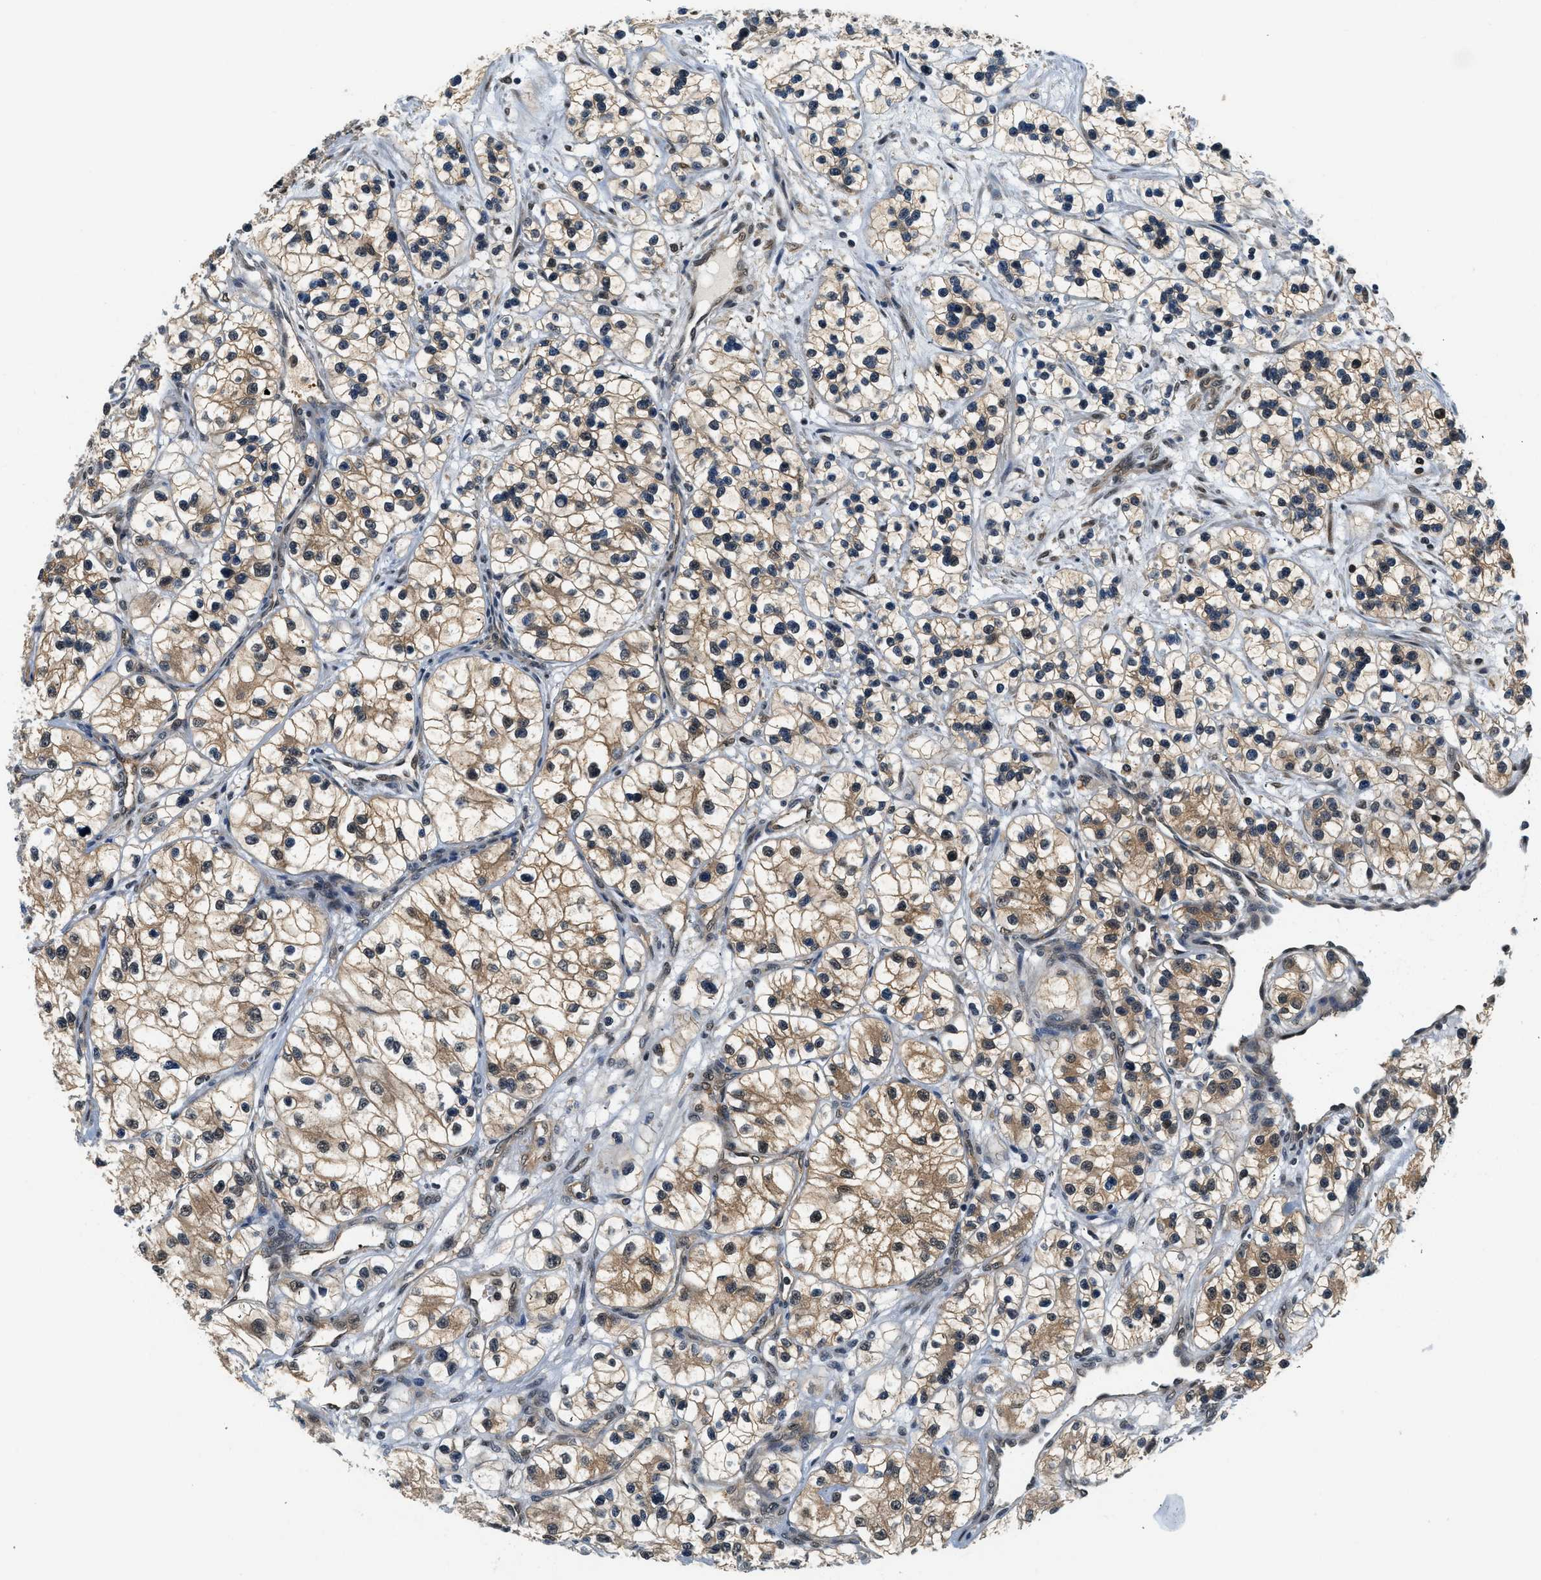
{"staining": {"intensity": "moderate", "quantity": "25%-75%", "location": "cytoplasmic/membranous"}, "tissue": "renal cancer", "cell_type": "Tumor cells", "image_type": "cancer", "snomed": [{"axis": "morphology", "description": "Adenocarcinoma, NOS"}, {"axis": "topography", "description": "Kidney"}], "caption": "This is a micrograph of immunohistochemistry (IHC) staining of renal adenocarcinoma, which shows moderate staining in the cytoplasmic/membranous of tumor cells.", "gene": "PSMD3", "patient": {"sex": "female", "age": 57}}